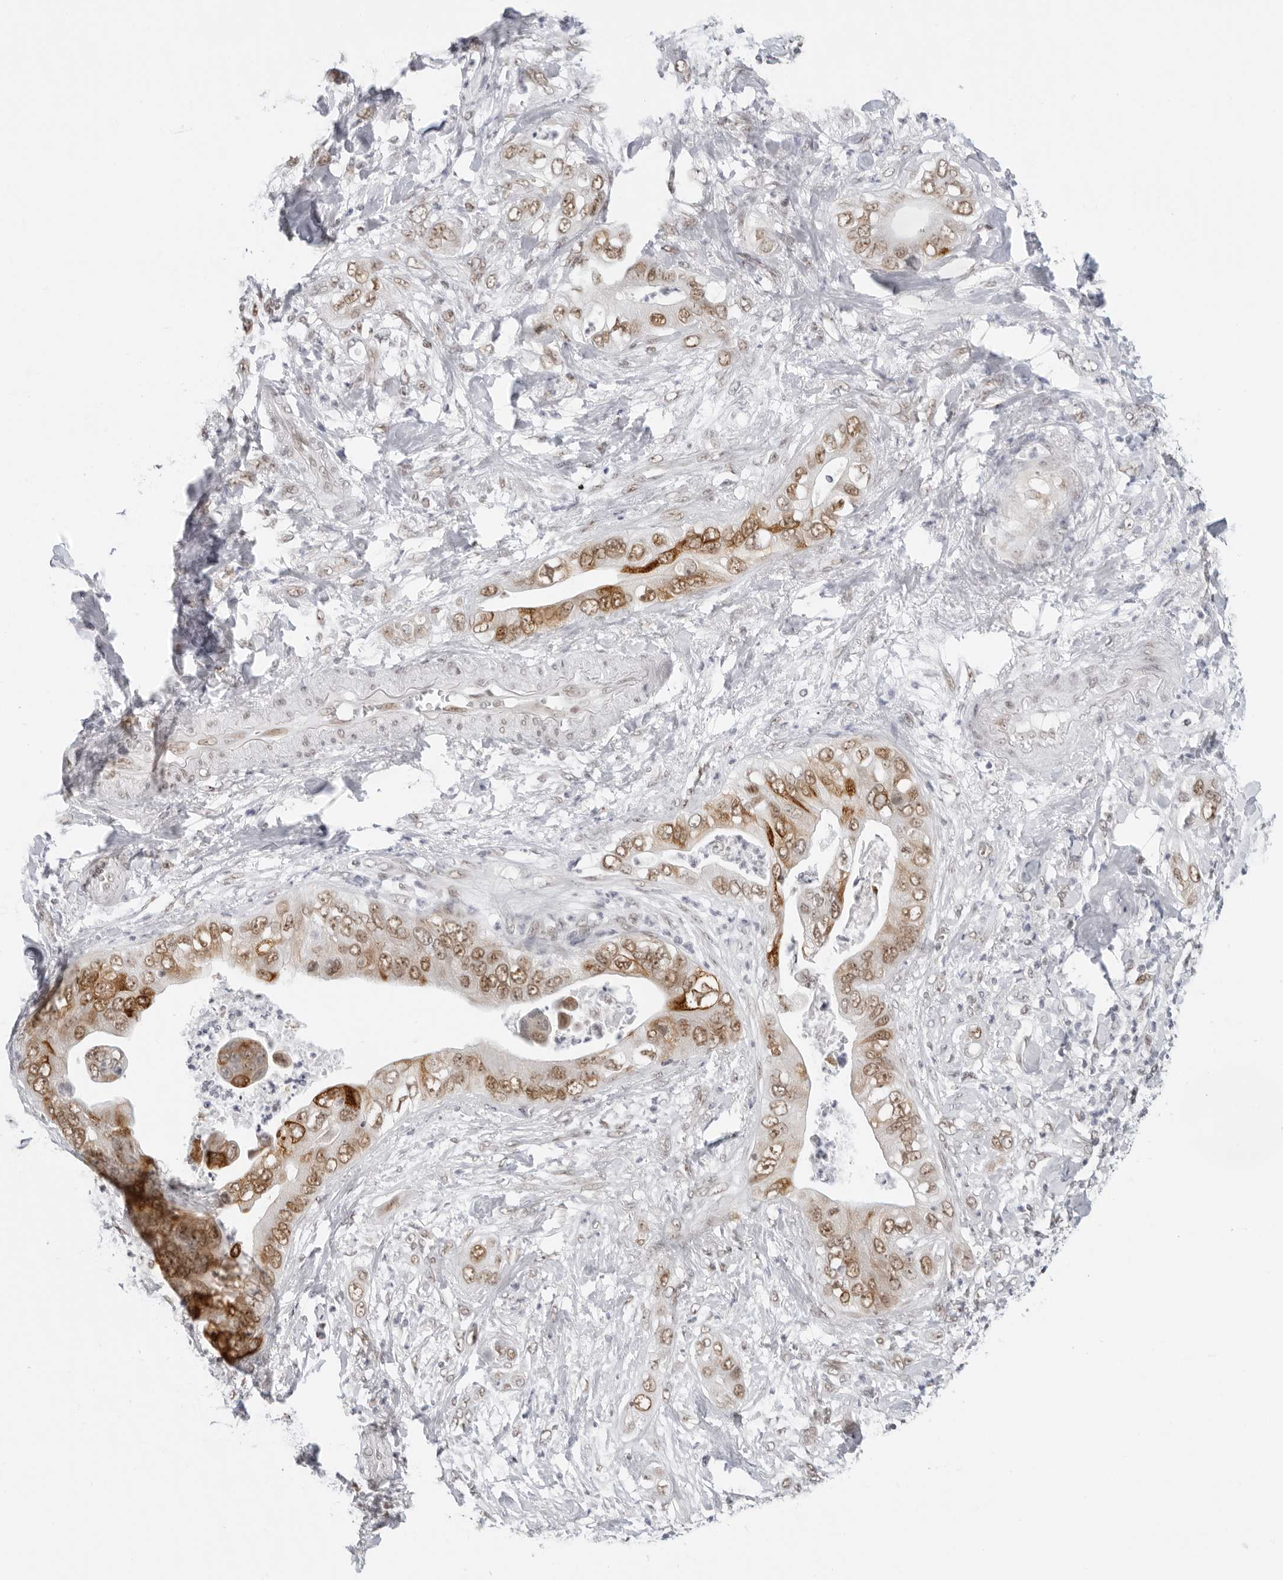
{"staining": {"intensity": "strong", "quantity": "25%-75%", "location": "cytoplasmic/membranous,nuclear"}, "tissue": "pancreatic cancer", "cell_type": "Tumor cells", "image_type": "cancer", "snomed": [{"axis": "morphology", "description": "Adenocarcinoma, NOS"}, {"axis": "topography", "description": "Pancreas"}], "caption": "Tumor cells show high levels of strong cytoplasmic/membranous and nuclear positivity in about 25%-75% of cells in pancreatic cancer (adenocarcinoma).", "gene": "FOXK2", "patient": {"sex": "female", "age": 78}}